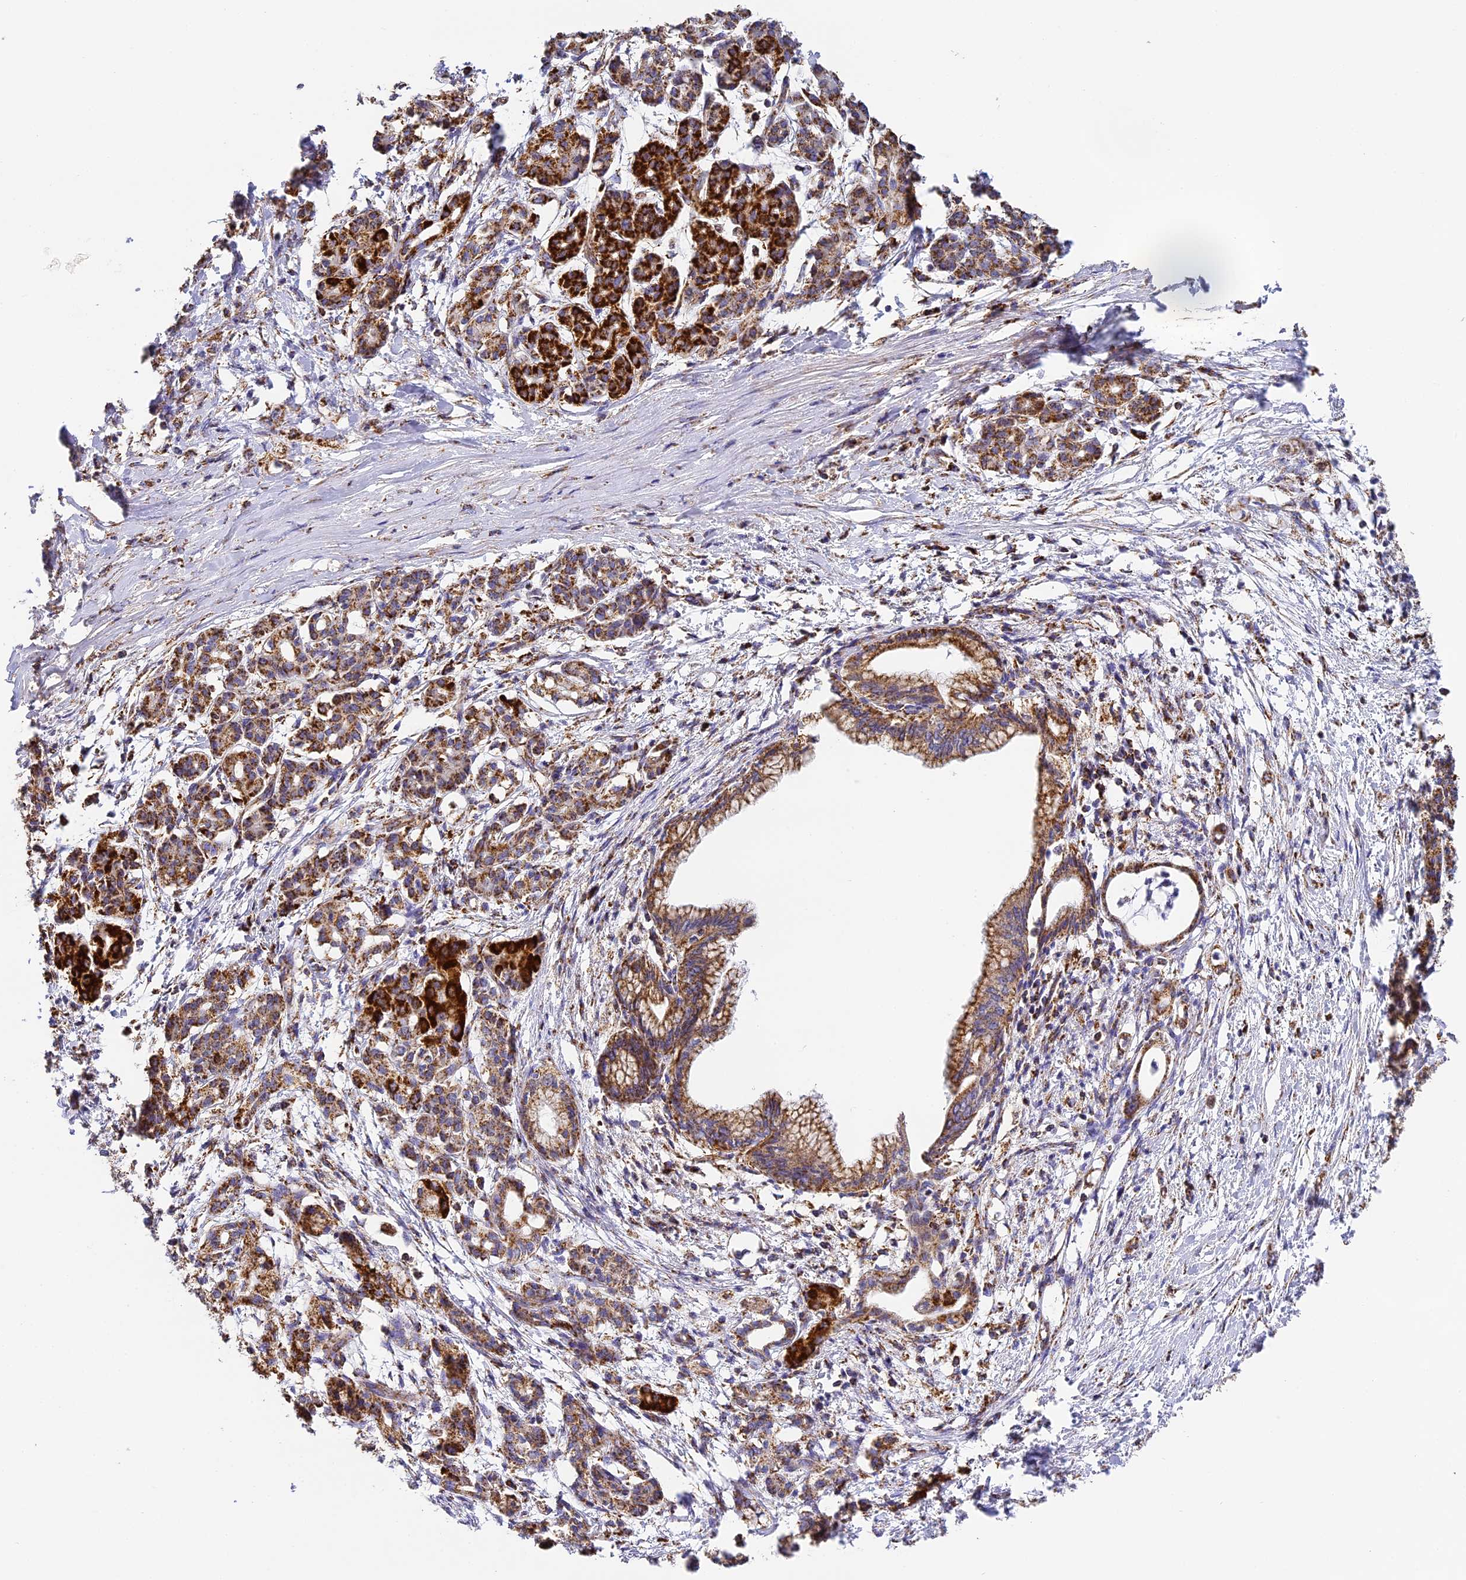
{"staining": {"intensity": "moderate", "quantity": ">75%", "location": "cytoplasmic/membranous"}, "tissue": "pancreatic cancer", "cell_type": "Tumor cells", "image_type": "cancer", "snomed": [{"axis": "morphology", "description": "Adenocarcinoma, NOS"}, {"axis": "topography", "description": "Pancreas"}], "caption": "The photomicrograph displays a brown stain indicating the presence of a protein in the cytoplasmic/membranous of tumor cells in adenocarcinoma (pancreatic).", "gene": "STK17A", "patient": {"sex": "female", "age": 55}}